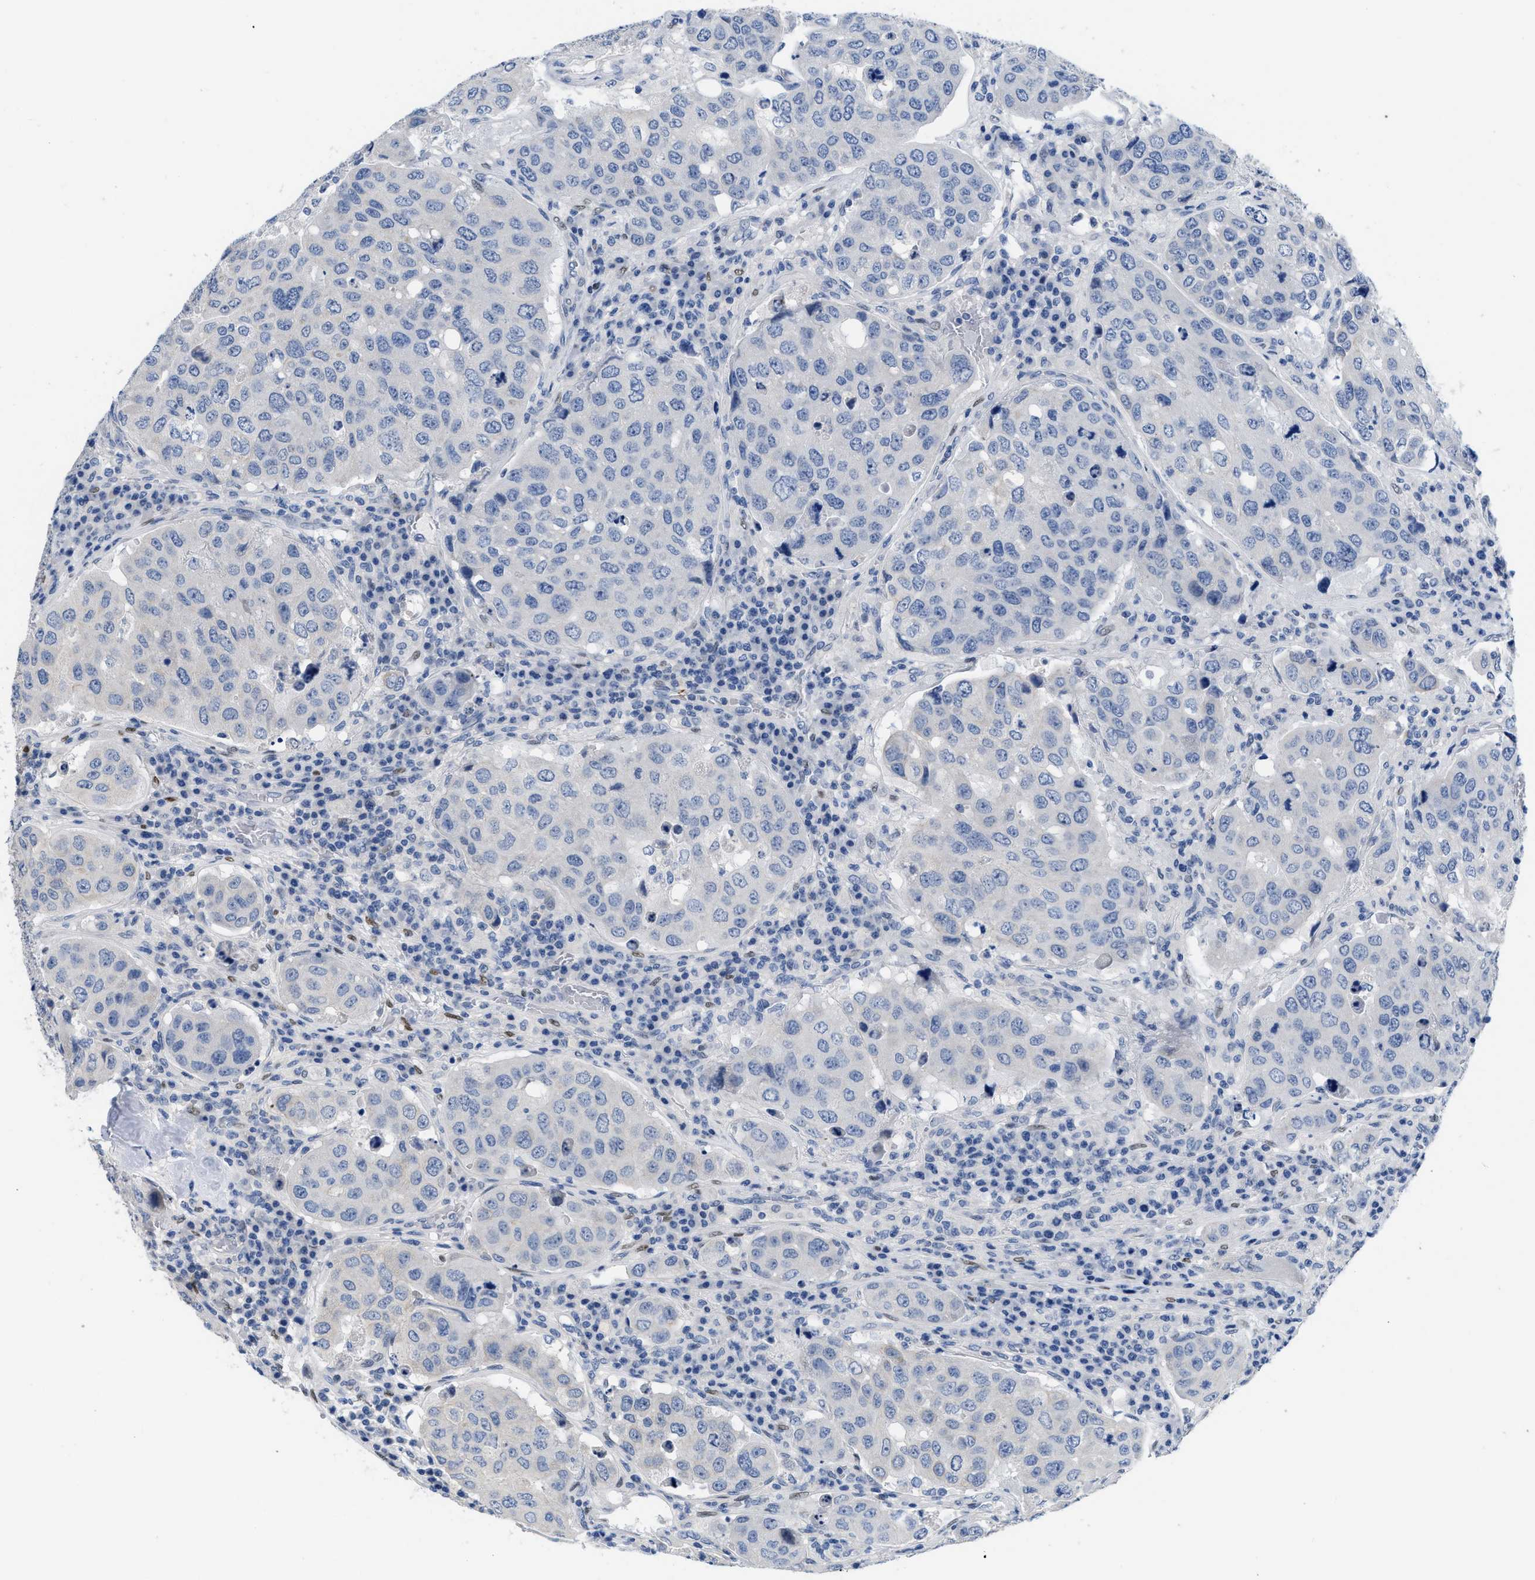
{"staining": {"intensity": "negative", "quantity": "none", "location": "none"}, "tissue": "urothelial cancer", "cell_type": "Tumor cells", "image_type": "cancer", "snomed": [{"axis": "morphology", "description": "Urothelial carcinoma, High grade"}, {"axis": "topography", "description": "Lymph node"}, {"axis": "topography", "description": "Urinary bladder"}], "caption": "An immunohistochemistry micrograph of urothelial carcinoma (high-grade) is shown. There is no staining in tumor cells of urothelial carcinoma (high-grade). (DAB immunohistochemistry (IHC), high magnification).", "gene": "NFIX", "patient": {"sex": "male", "age": 51}}